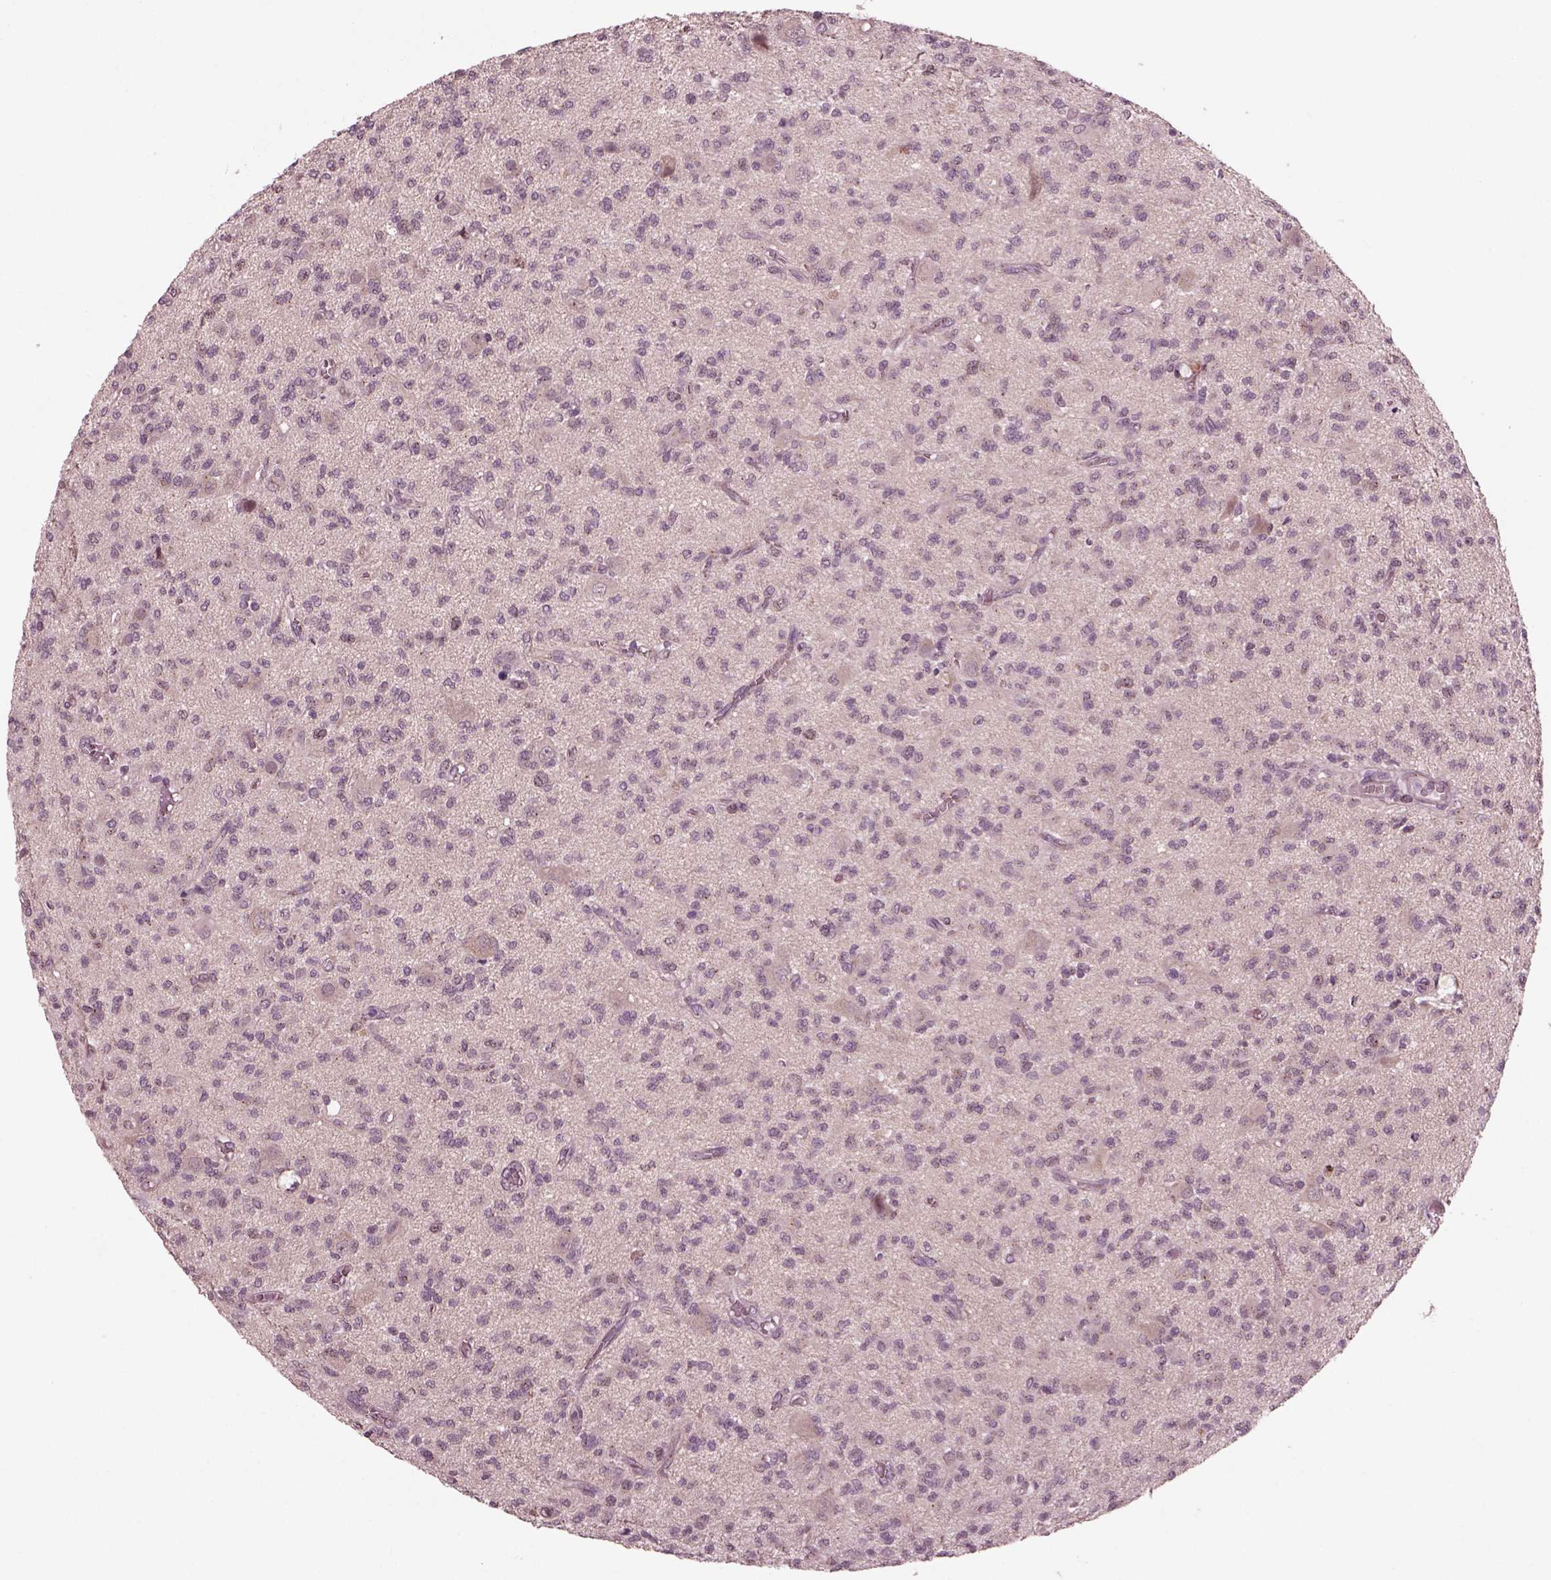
{"staining": {"intensity": "negative", "quantity": "none", "location": "none"}, "tissue": "glioma", "cell_type": "Tumor cells", "image_type": "cancer", "snomed": [{"axis": "morphology", "description": "Glioma, malignant, Low grade"}, {"axis": "topography", "description": "Brain"}], "caption": "Immunohistochemistry (IHC) photomicrograph of neoplastic tissue: human malignant glioma (low-grade) stained with DAB demonstrates no significant protein staining in tumor cells.", "gene": "SAXO1", "patient": {"sex": "male", "age": 64}}